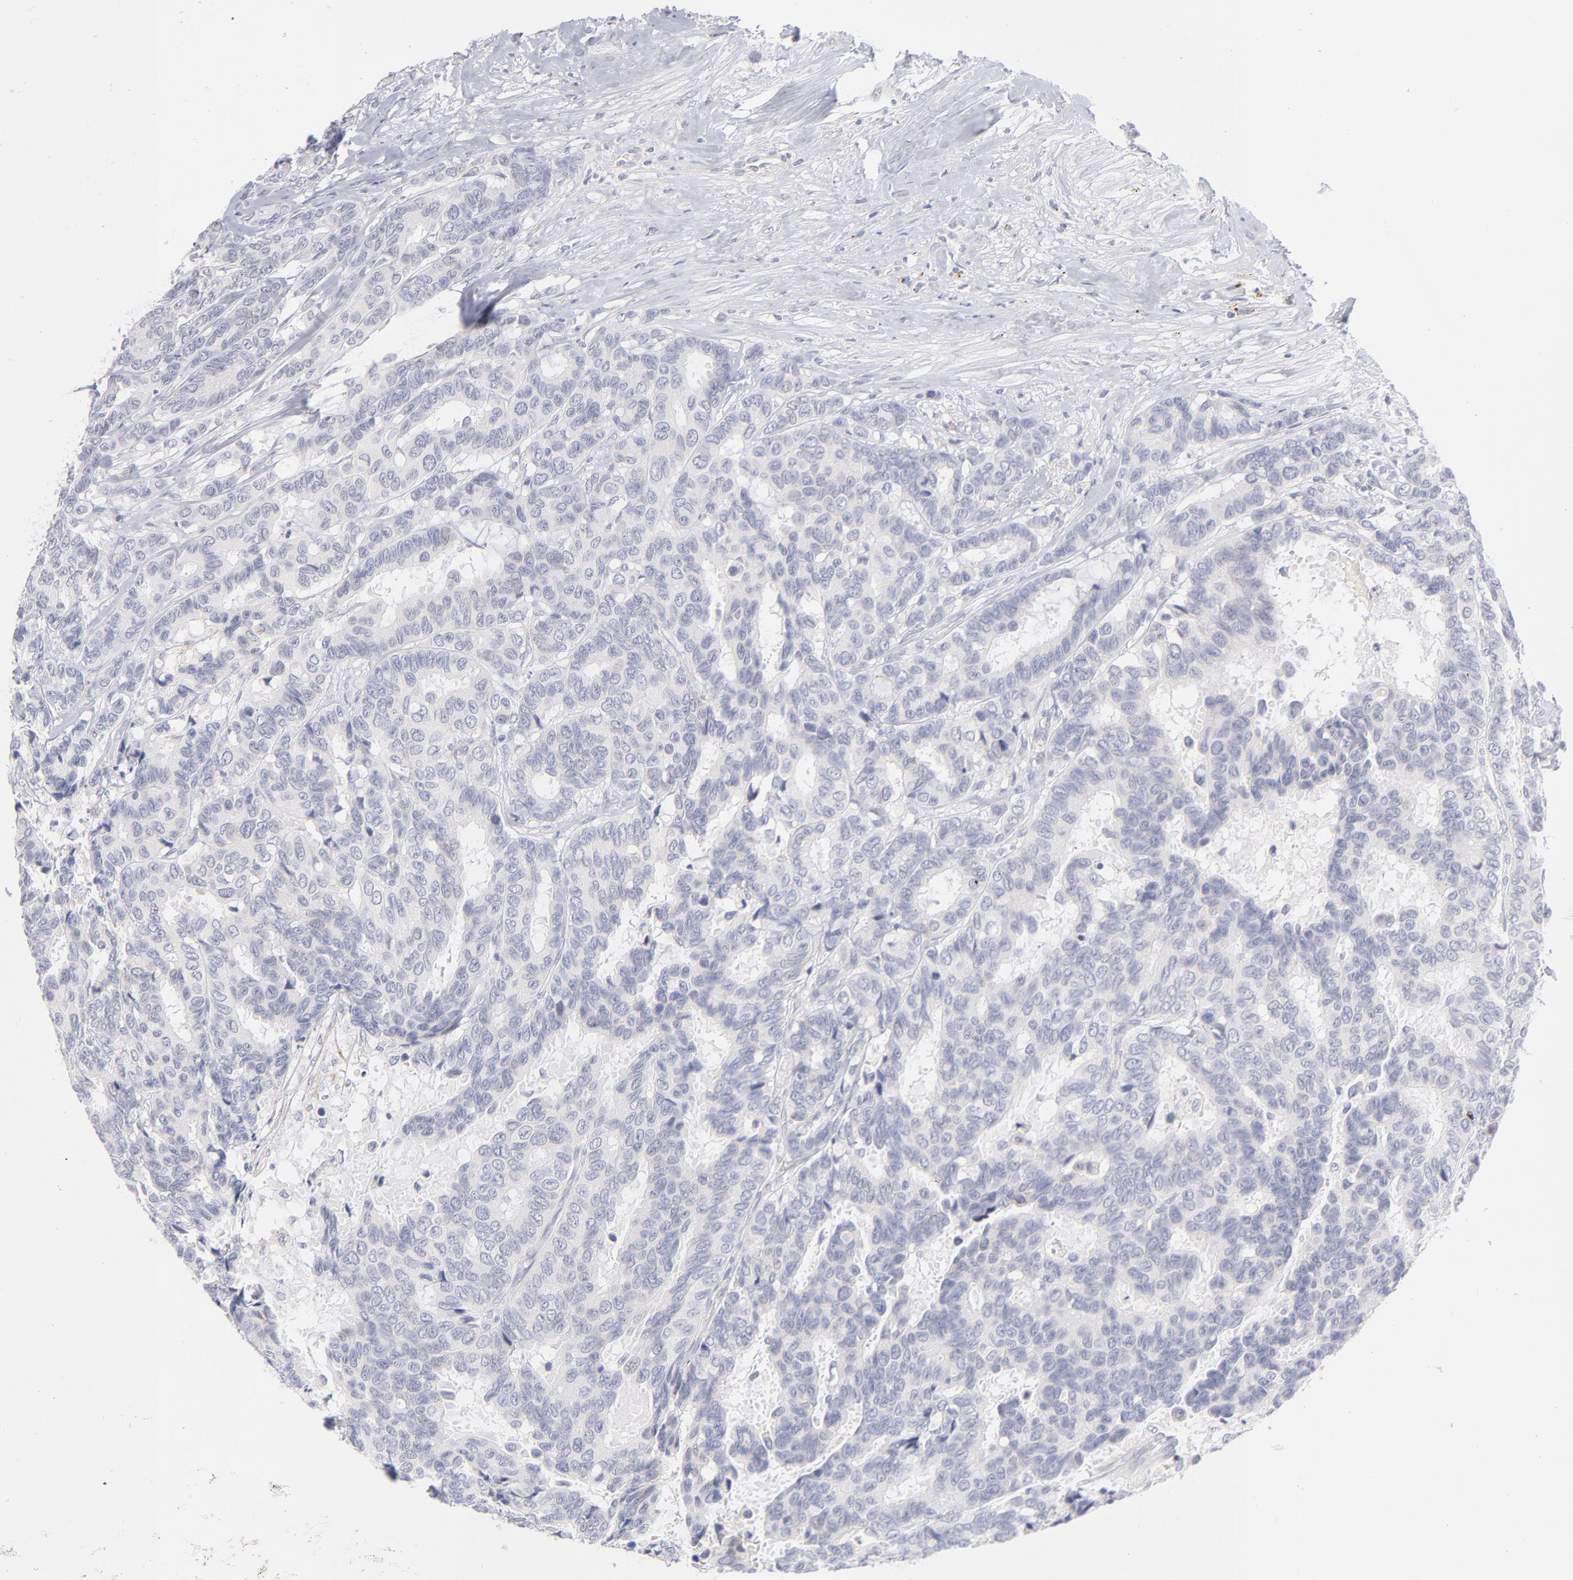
{"staining": {"intensity": "negative", "quantity": "none", "location": "none"}, "tissue": "breast cancer", "cell_type": "Tumor cells", "image_type": "cancer", "snomed": [{"axis": "morphology", "description": "Duct carcinoma"}, {"axis": "topography", "description": "Breast"}], "caption": "Tumor cells show no significant protein expression in breast cancer (invasive ductal carcinoma).", "gene": "MTHFD2", "patient": {"sex": "female", "age": 87}}